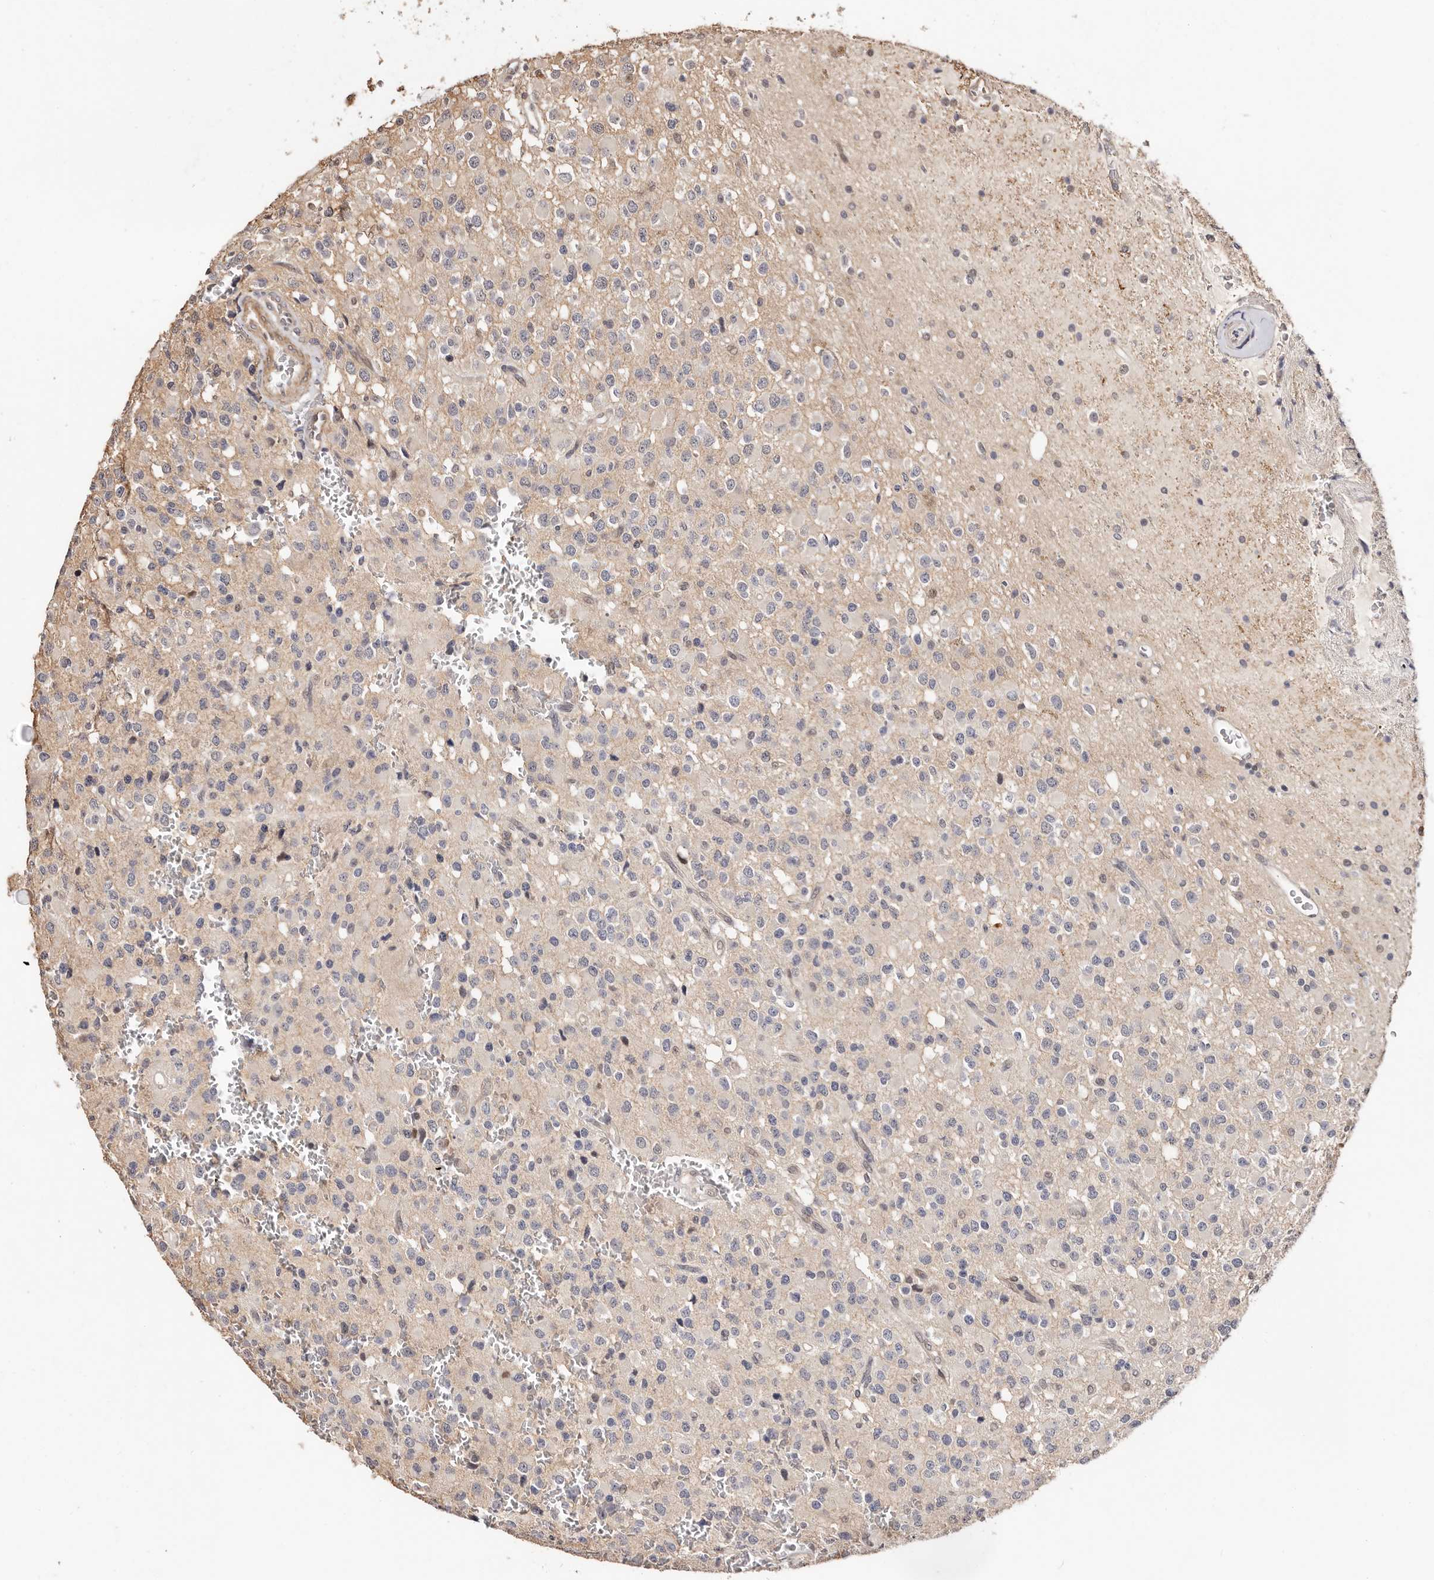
{"staining": {"intensity": "negative", "quantity": "none", "location": "none"}, "tissue": "glioma", "cell_type": "Tumor cells", "image_type": "cancer", "snomed": [{"axis": "morphology", "description": "Glioma, malignant, High grade"}, {"axis": "topography", "description": "Brain"}], "caption": "Glioma was stained to show a protein in brown. There is no significant staining in tumor cells.", "gene": "TRIP13", "patient": {"sex": "male", "age": 34}}